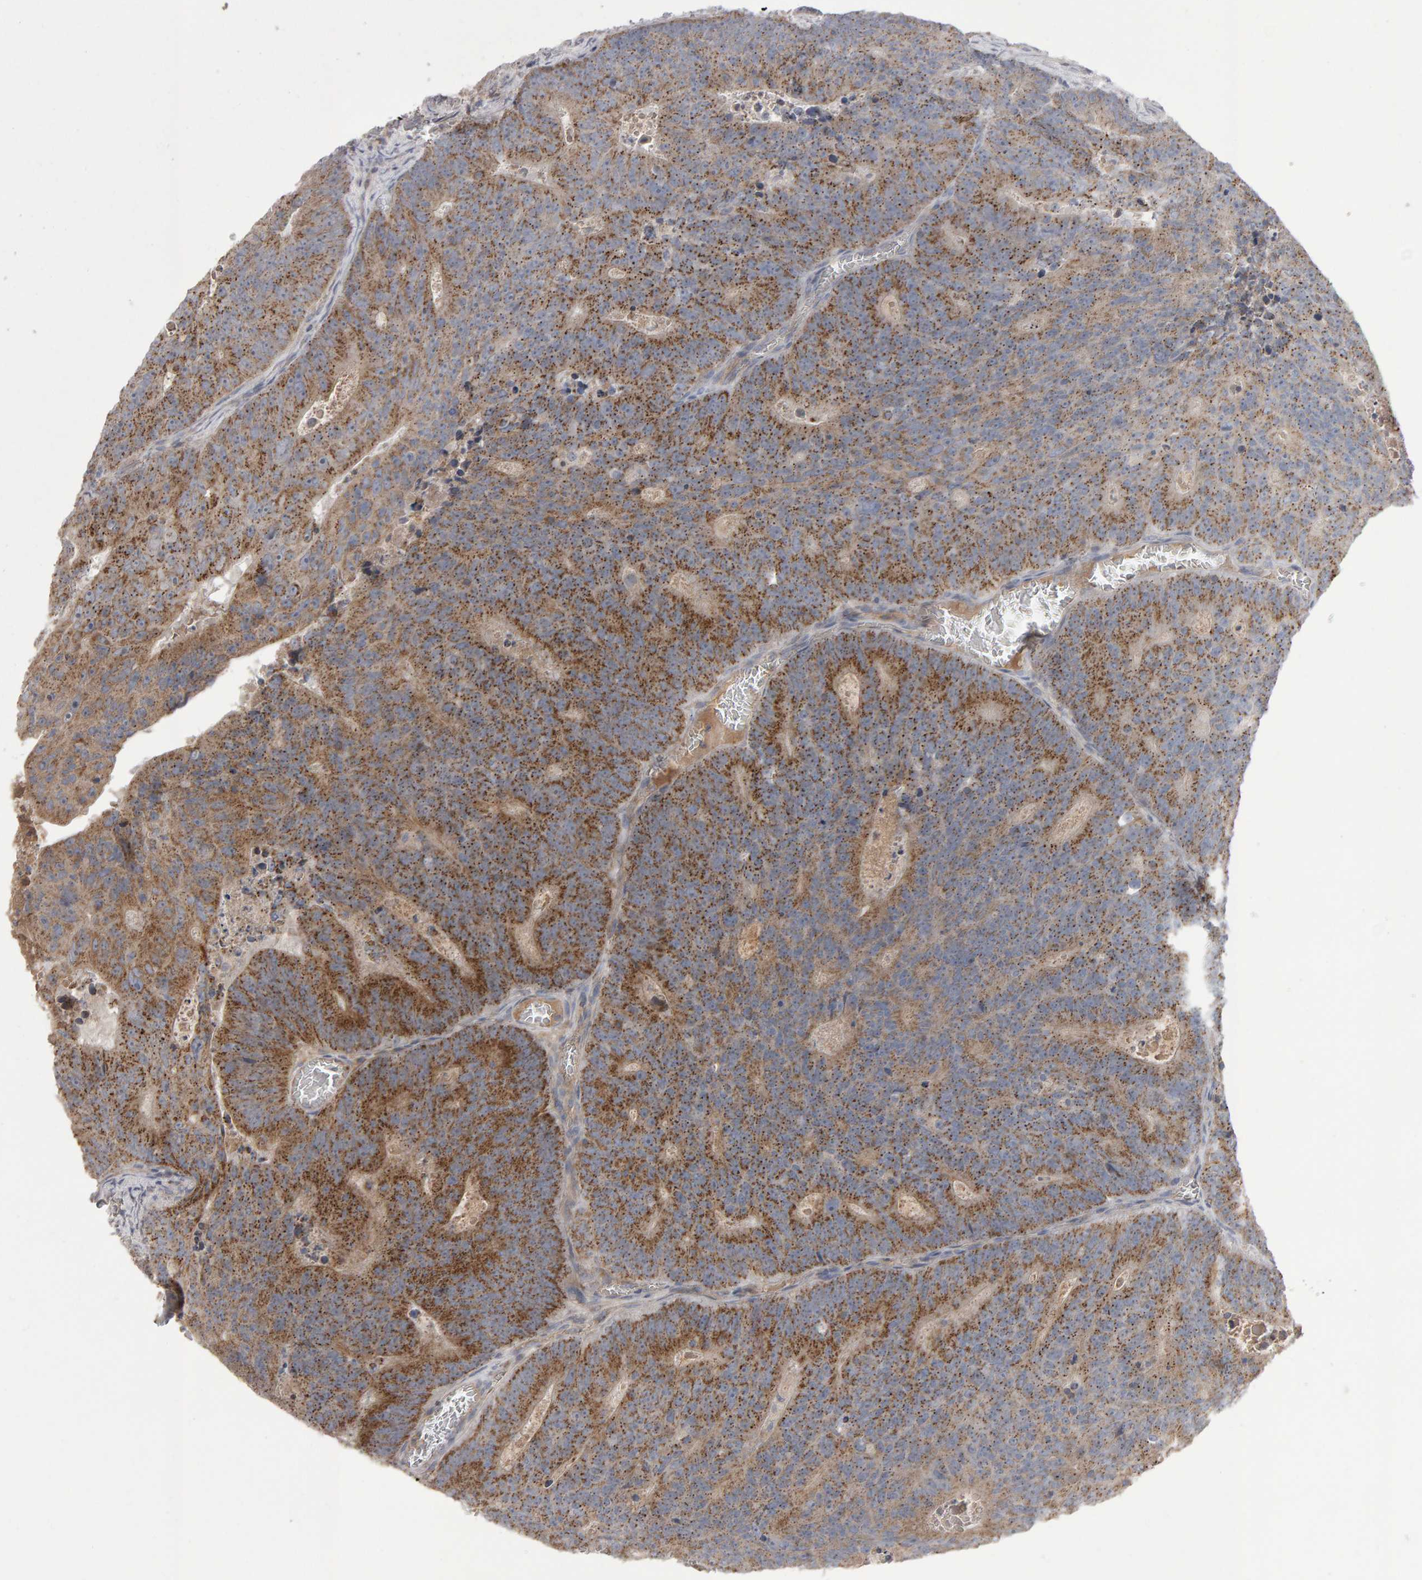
{"staining": {"intensity": "moderate", "quantity": ">75%", "location": "cytoplasmic/membranous"}, "tissue": "colorectal cancer", "cell_type": "Tumor cells", "image_type": "cancer", "snomed": [{"axis": "morphology", "description": "Adenocarcinoma, NOS"}, {"axis": "topography", "description": "Colon"}], "caption": "Protein staining by immunohistochemistry shows moderate cytoplasmic/membranous staining in about >75% of tumor cells in colorectal adenocarcinoma.", "gene": "PGS1", "patient": {"sex": "male", "age": 87}}